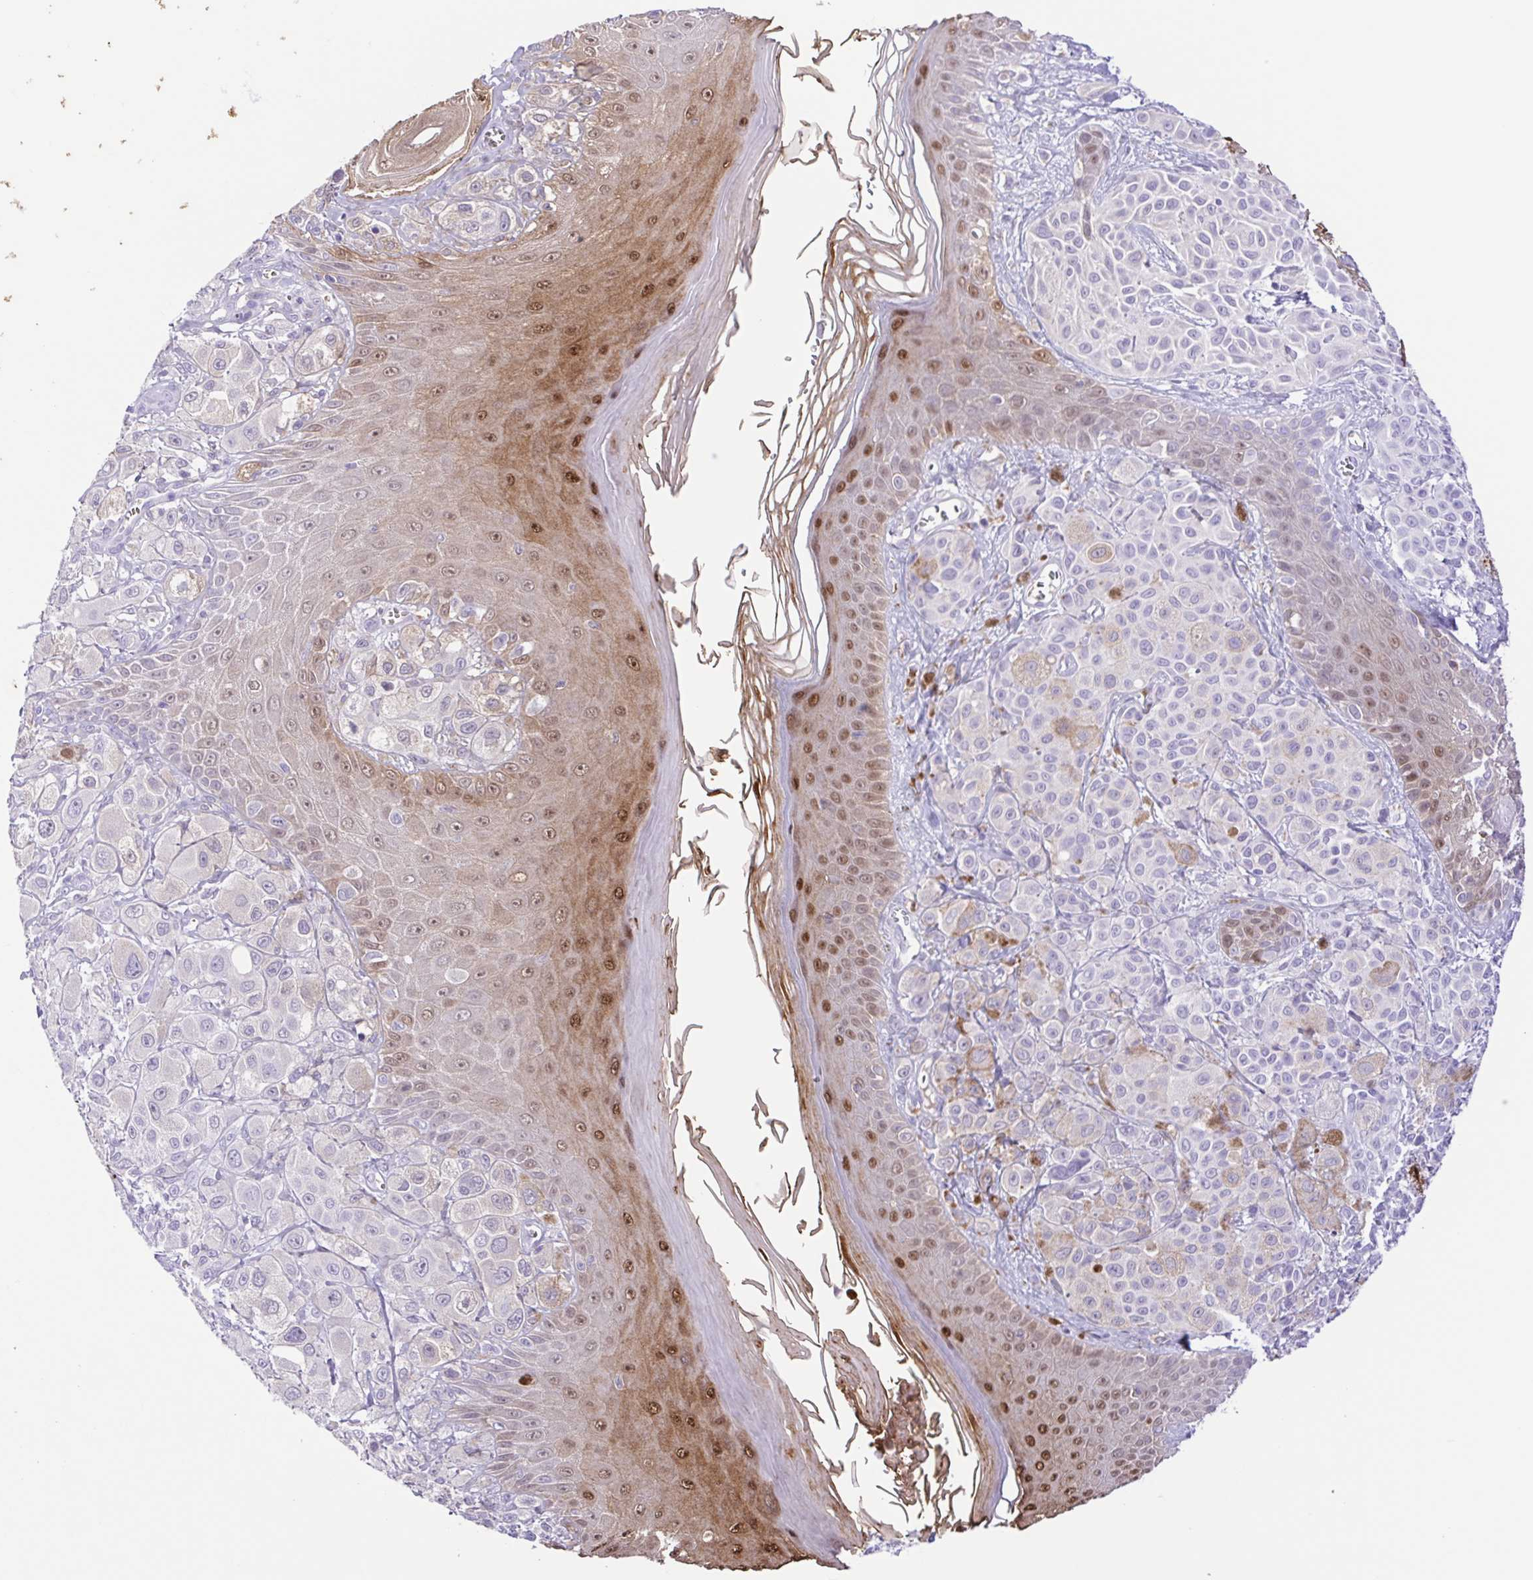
{"staining": {"intensity": "negative", "quantity": "none", "location": "none"}, "tissue": "melanoma", "cell_type": "Tumor cells", "image_type": "cancer", "snomed": [{"axis": "morphology", "description": "Malignant melanoma, NOS"}, {"axis": "topography", "description": "Skin"}], "caption": "Tumor cells show no significant protein positivity in malignant melanoma.", "gene": "CASP14", "patient": {"sex": "male", "age": 67}}